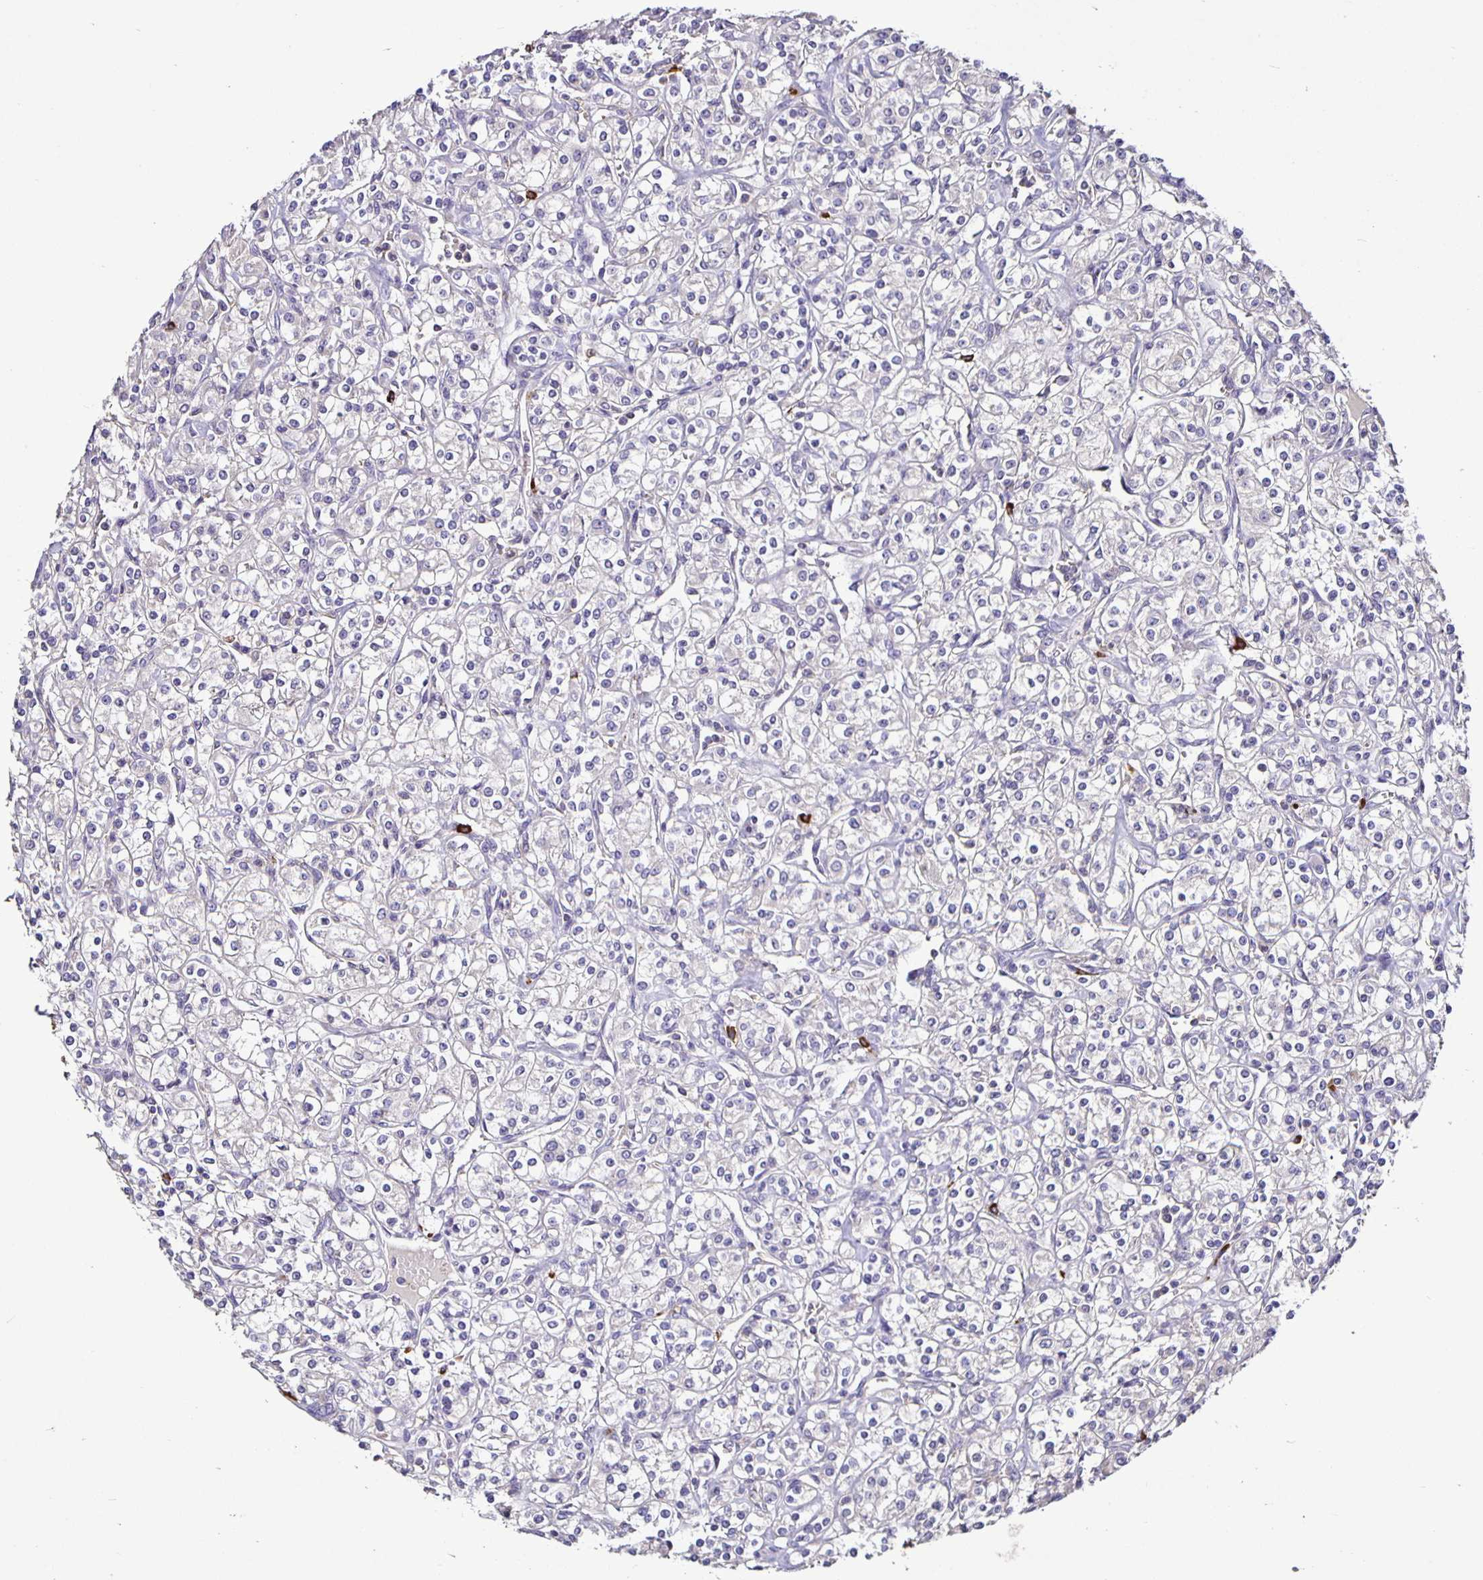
{"staining": {"intensity": "negative", "quantity": "none", "location": "none"}, "tissue": "renal cancer", "cell_type": "Tumor cells", "image_type": "cancer", "snomed": [{"axis": "morphology", "description": "Adenocarcinoma, NOS"}, {"axis": "topography", "description": "Kidney"}], "caption": "Renal cancer (adenocarcinoma) was stained to show a protein in brown. There is no significant positivity in tumor cells.", "gene": "FCER1A", "patient": {"sex": "male", "age": 77}}